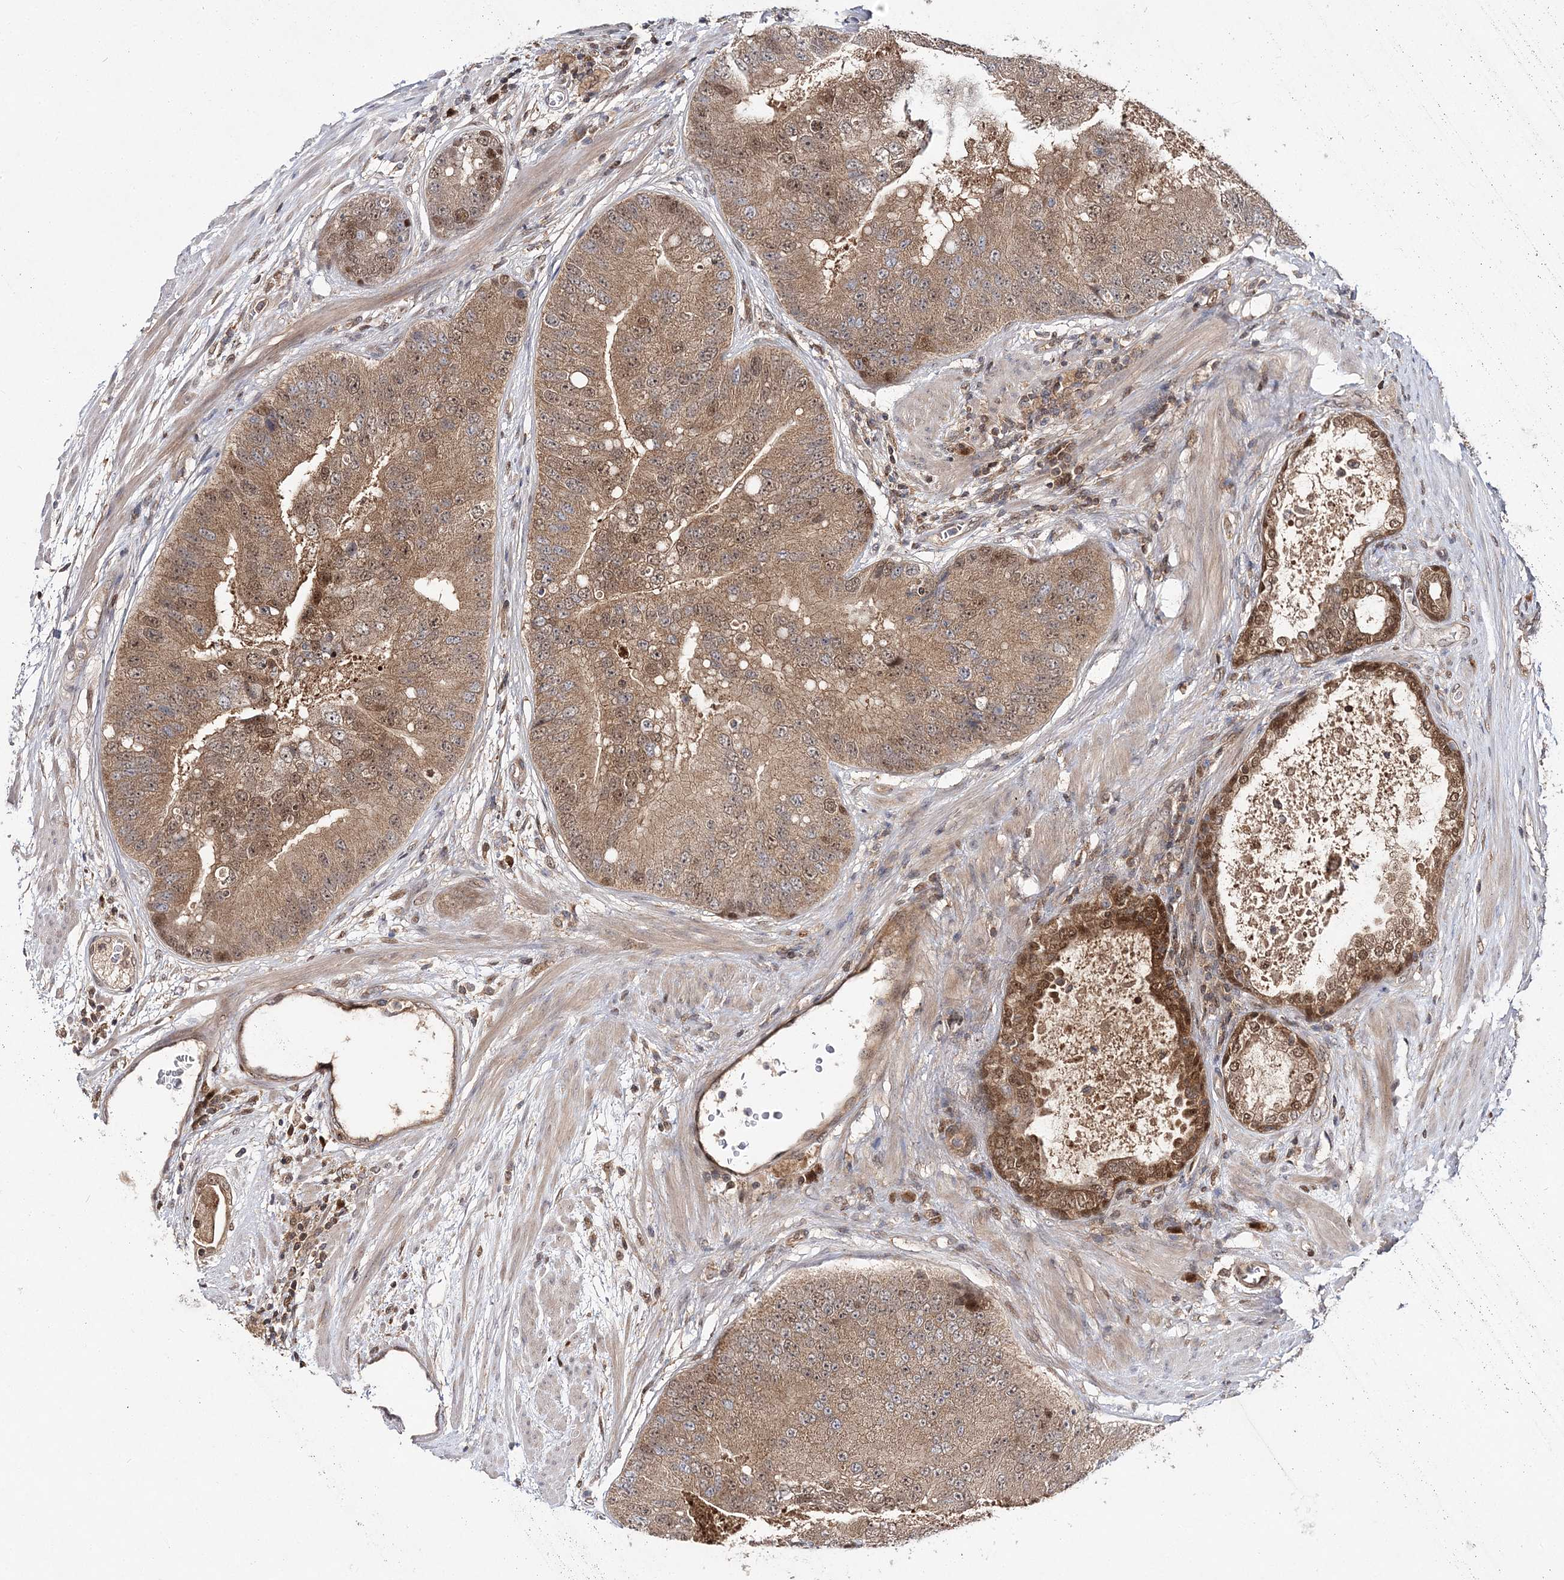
{"staining": {"intensity": "moderate", "quantity": ">75%", "location": "cytoplasmic/membranous,nuclear"}, "tissue": "prostate cancer", "cell_type": "Tumor cells", "image_type": "cancer", "snomed": [{"axis": "morphology", "description": "Adenocarcinoma, High grade"}, {"axis": "topography", "description": "Prostate"}], "caption": "High-power microscopy captured an IHC image of prostate cancer, revealing moderate cytoplasmic/membranous and nuclear expression in about >75% of tumor cells.", "gene": "NIF3L1", "patient": {"sex": "male", "age": 70}}